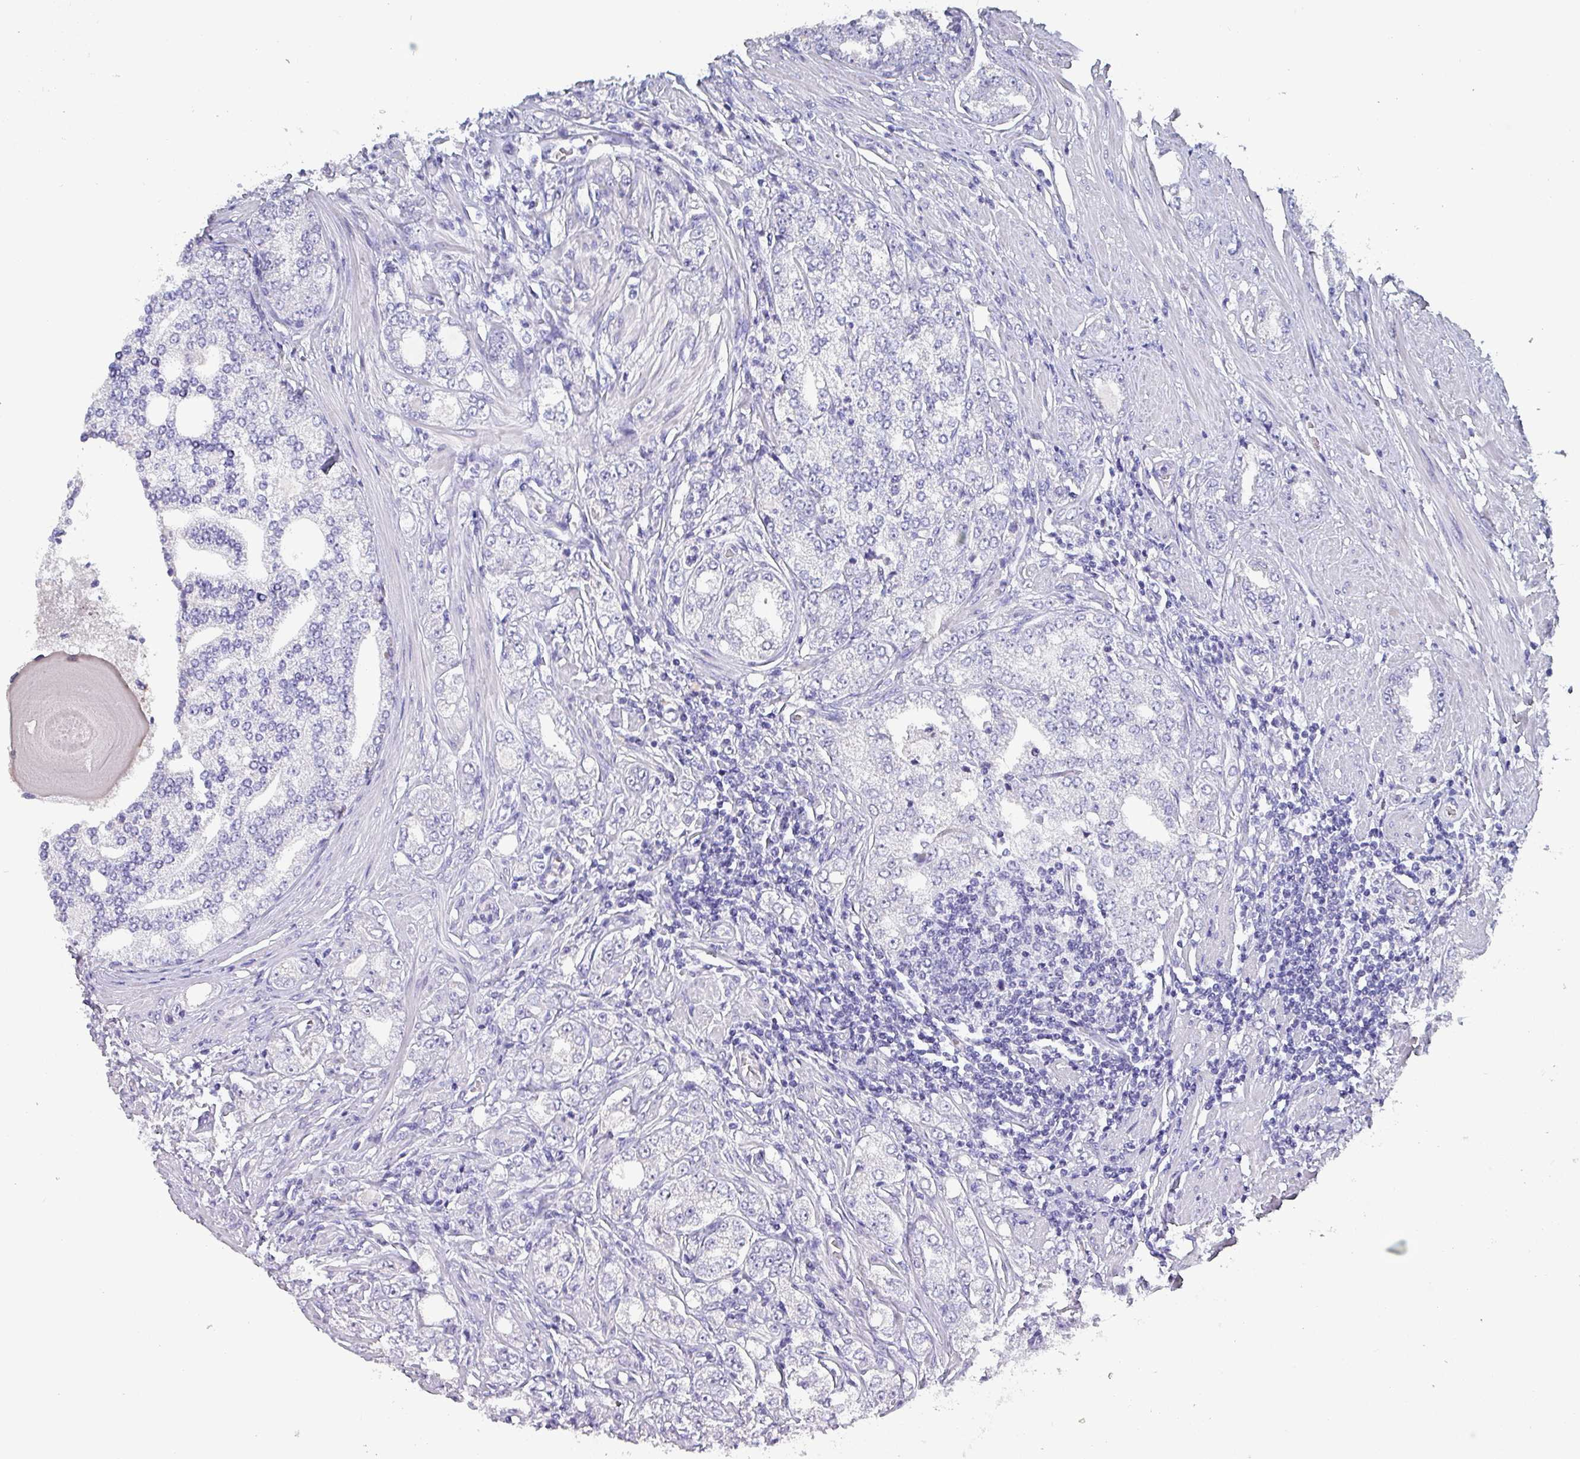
{"staining": {"intensity": "negative", "quantity": "none", "location": "none"}, "tissue": "prostate cancer", "cell_type": "Tumor cells", "image_type": "cancer", "snomed": [{"axis": "morphology", "description": "Adenocarcinoma, High grade"}, {"axis": "topography", "description": "Prostate"}], "caption": "Immunohistochemistry micrograph of neoplastic tissue: prostate high-grade adenocarcinoma stained with DAB reveals no significant protein expression in tumor cells.", "gene": "INS-IGF2", "patient": {"sex": "male", "age": 64}}